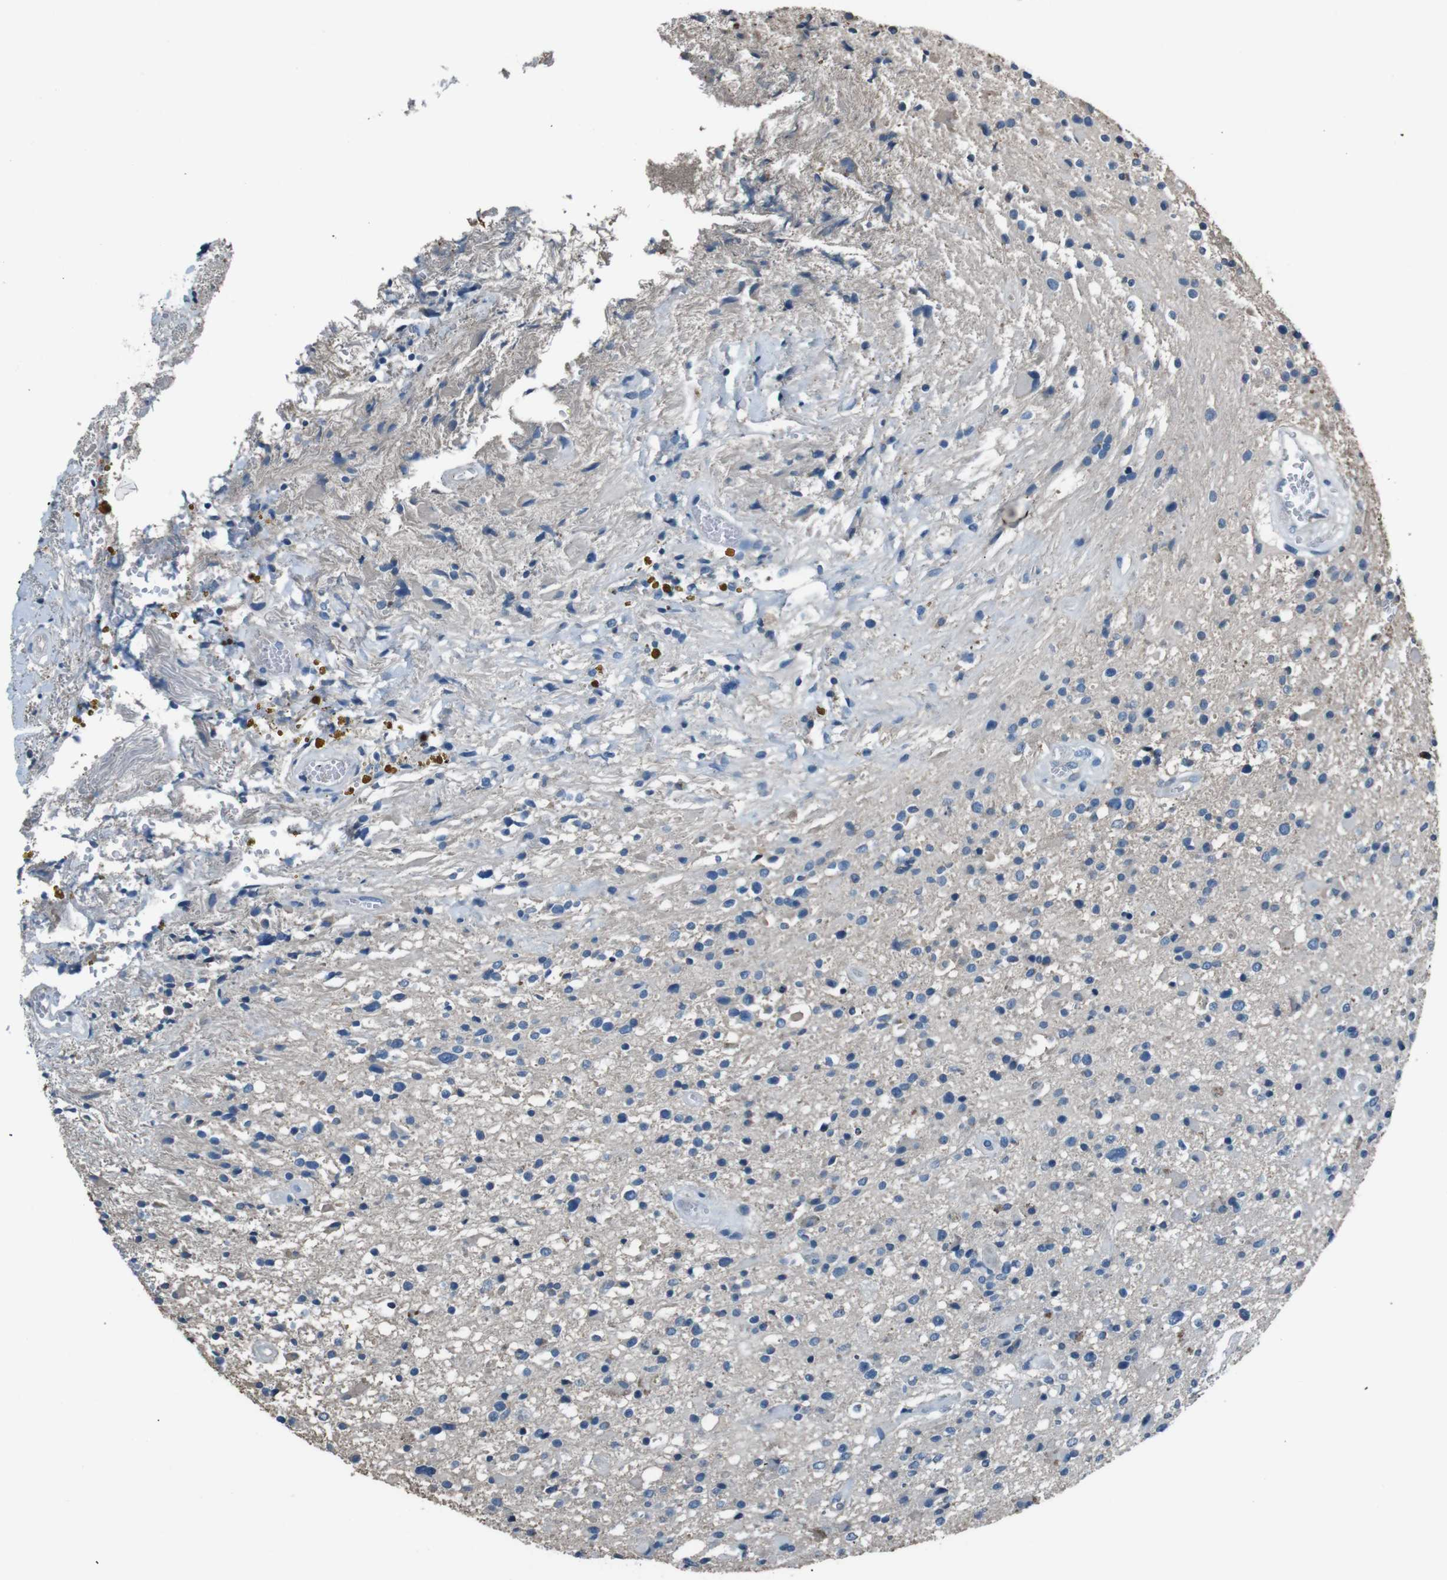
{"staining": {"intensity": "weak", "quantity": "<25%", "location": "cytoplasmic/membranous"}, "tissue": "glioma", "cell_type": "Tumor cells", "image_type": "cancer", "snomed": [{"axis": "morphology", "description": "Glioma, malignant, High grade"}, {"axis": "topography", "description": "Brain"}], "caption": "Malignant glioma (high-grade) stained for a protein using IHC demonstrates no staining tumor cells.", "gene": "LEP", "patient": {"sex": "male", "age": 33}}